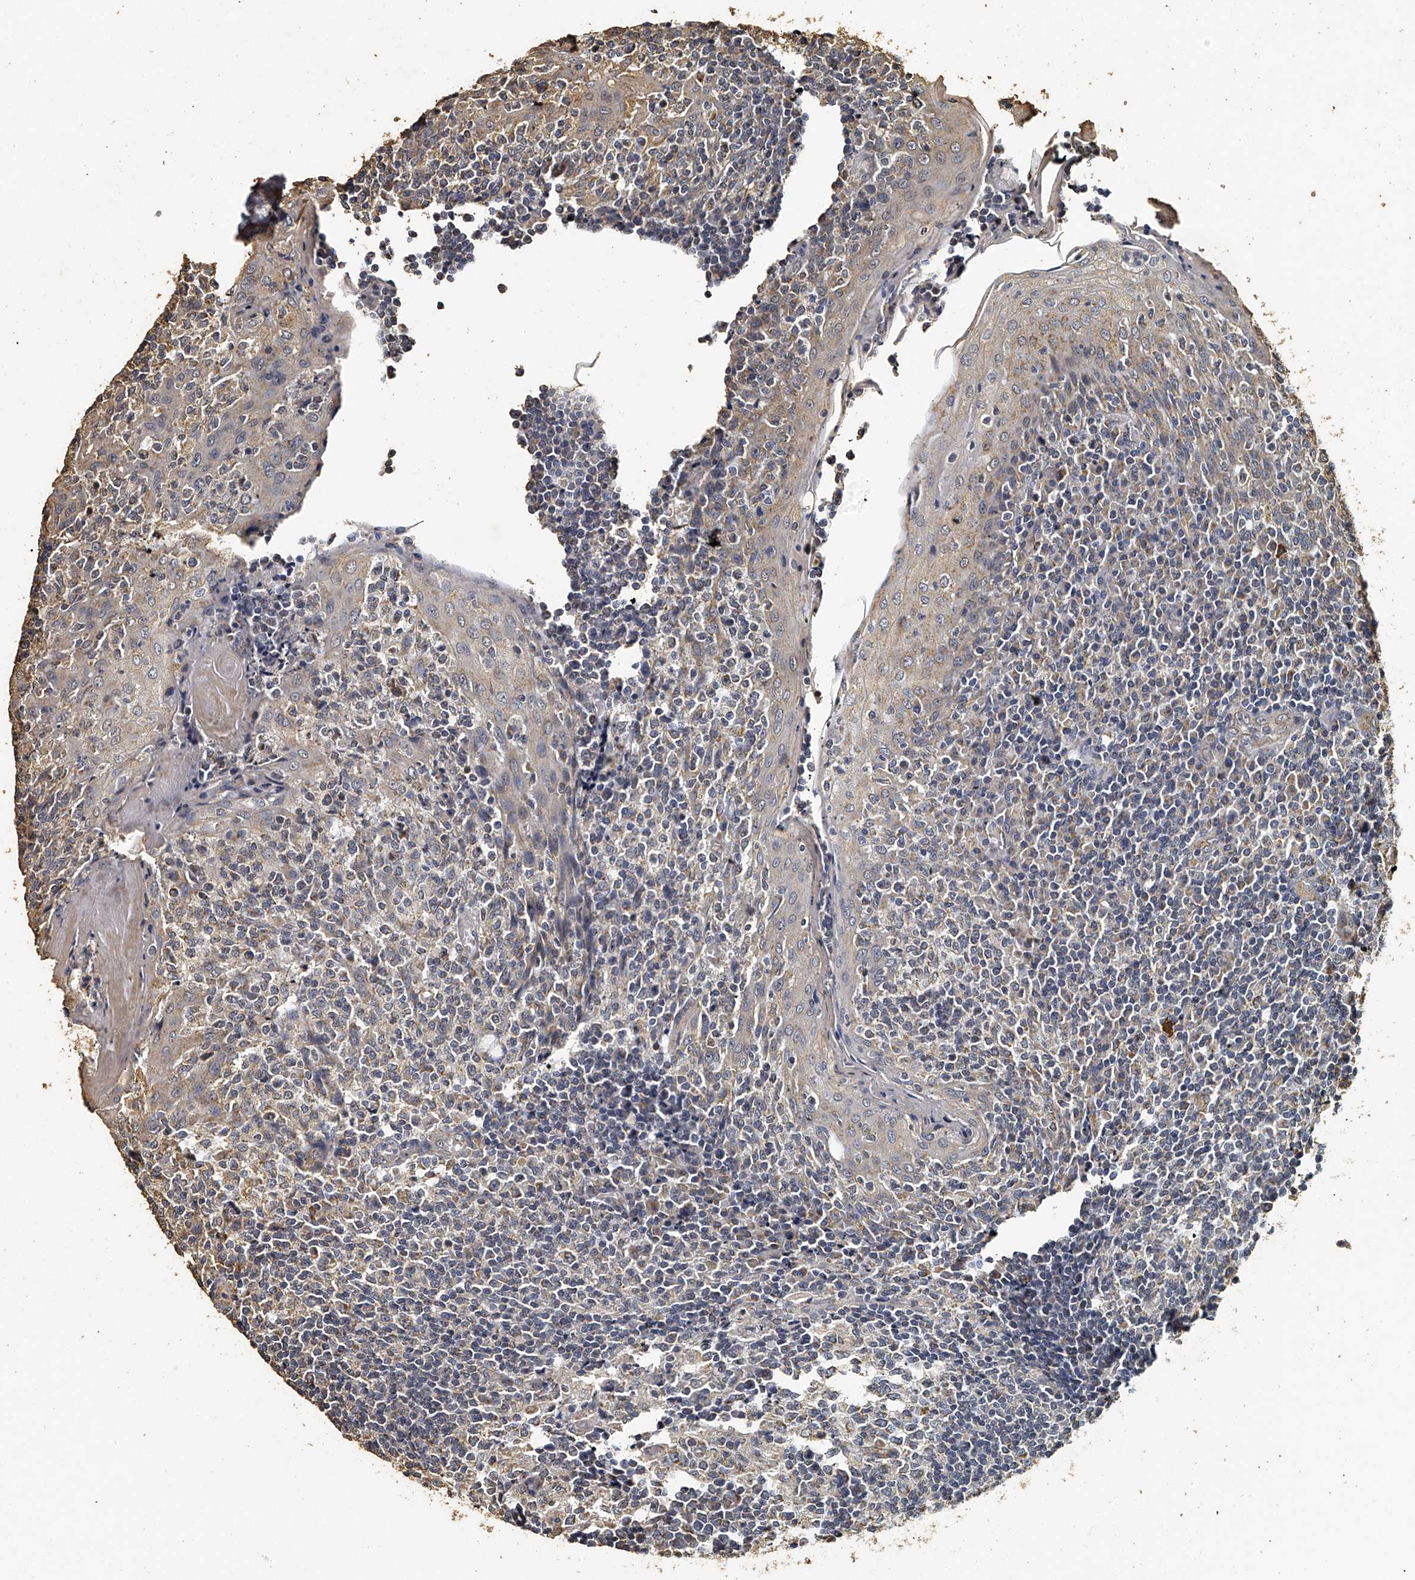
{"staining": {"intensity": "moderate", "quantity": ">75%", "location": "cytoplasmic/membranous"}, "tissue": "tonsil", "cell_type": "Germinal center cells", "image_type": "normal", "snomed": [{"axis": "morphology", "description": "Normal tissue, NOS"}, {"axis": "topography", "description": "Tonsil"}], "caption": "This is a micrograph of immunohistochemistry staining of unremarkable tonsil, which shows moderate expression in the cytoplasmic/membranous of germinal center cells.", "gene": "MRPL28", "patient": {"sex": "female", "age": 19}}